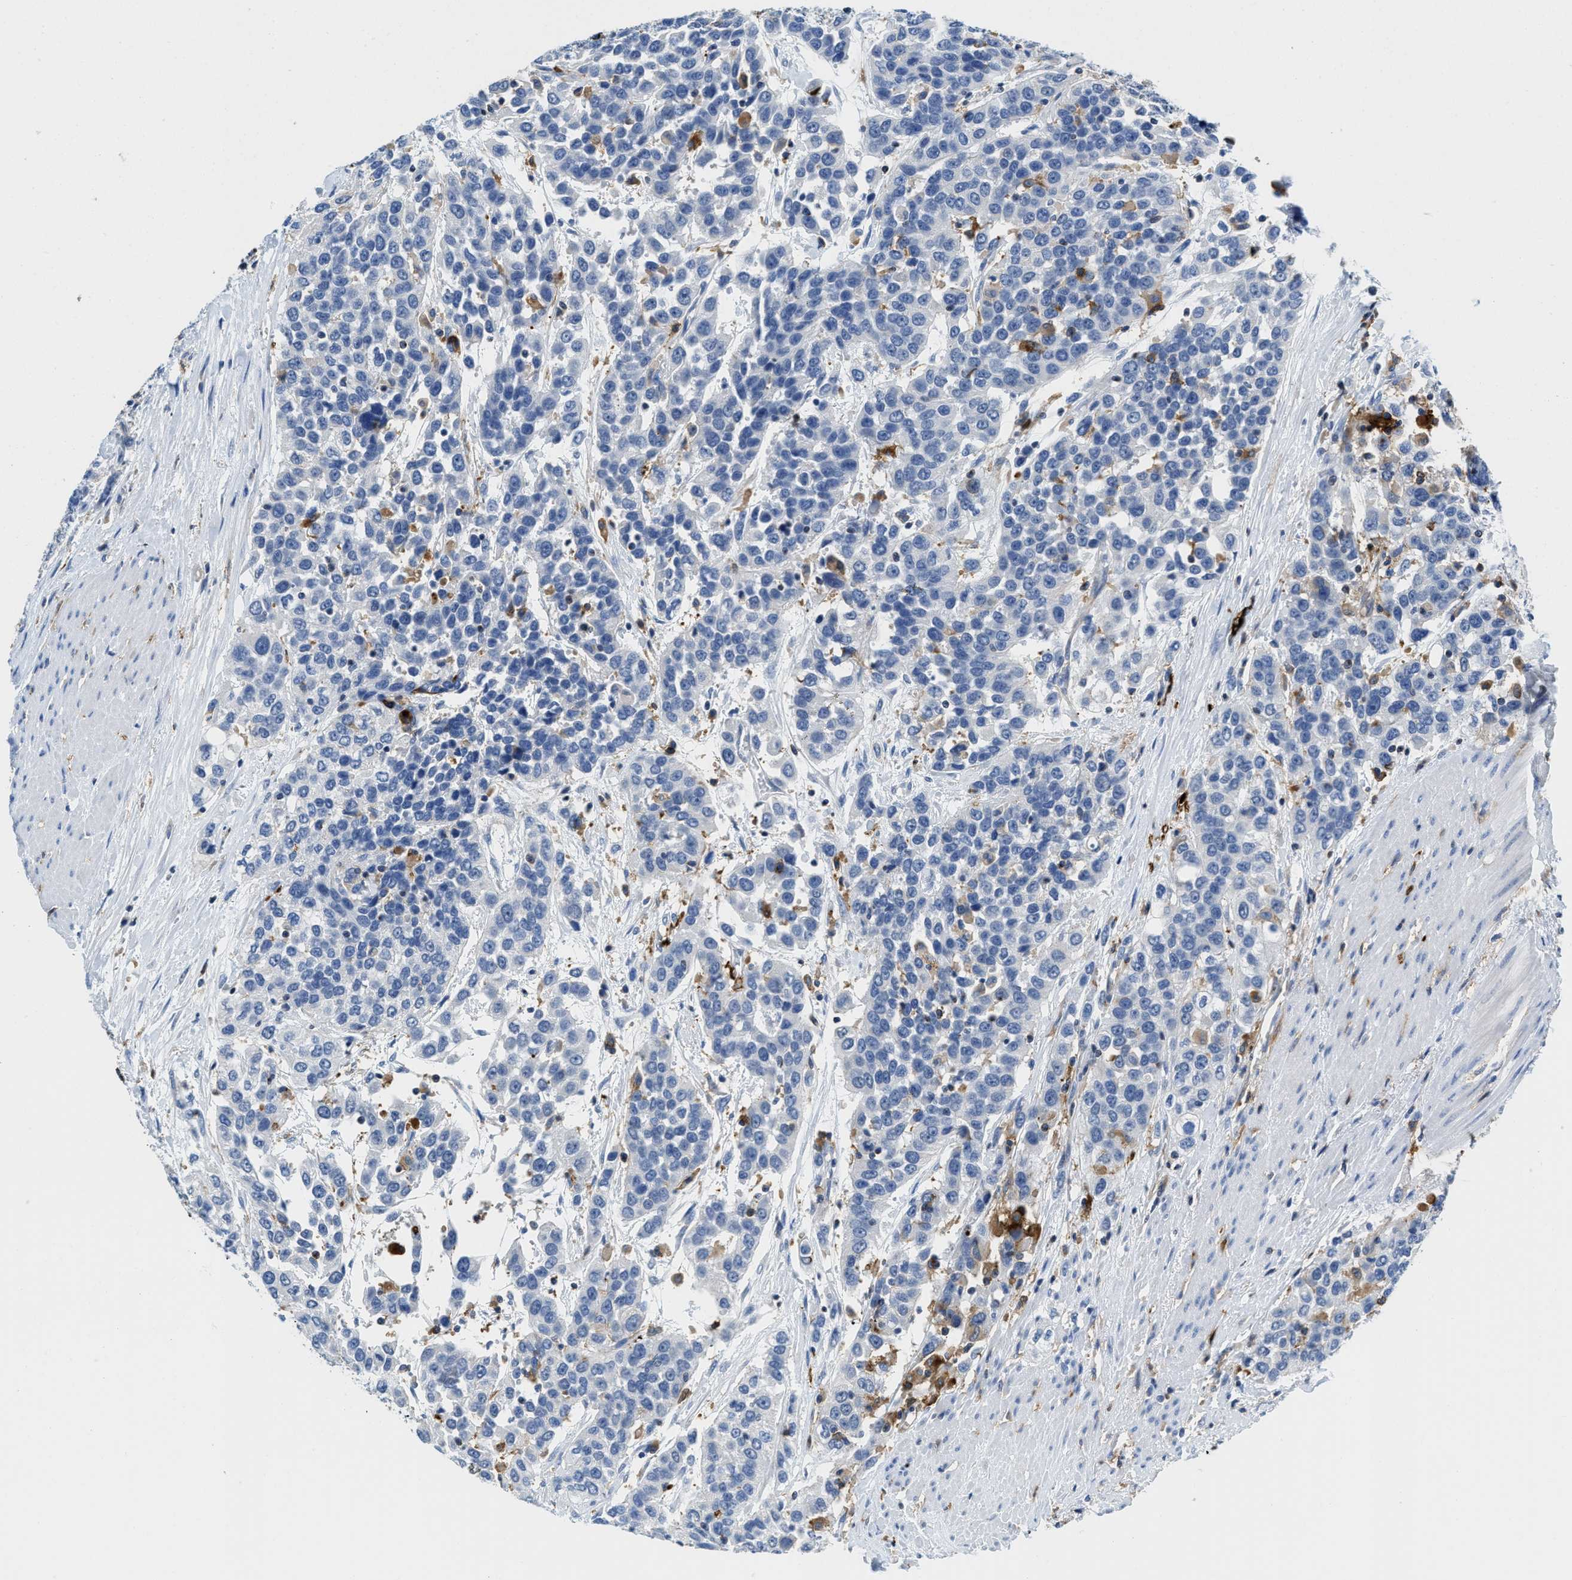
{"staining": {"intensity": "moderate", "quantity": "<25%", "location": "cytoplasmic/membranous"}, "tissue": "urothelial cancer", "cell_type": "Tumor cells", "image_type": "cancer", "snomed": [{"axis": "morphology", "description": "Urothelial carcinoma, High grade"}, {"axis": "topography", "description": "Urinary bladder"}], "caption": "The immunohistochemical stain labels moderate cytoplasmic/membranous expression in tumor cells of high-grade urothelial carcinoma tissue.", "gene": "CD226", "patient": {"sex": "female", "age": 80}}